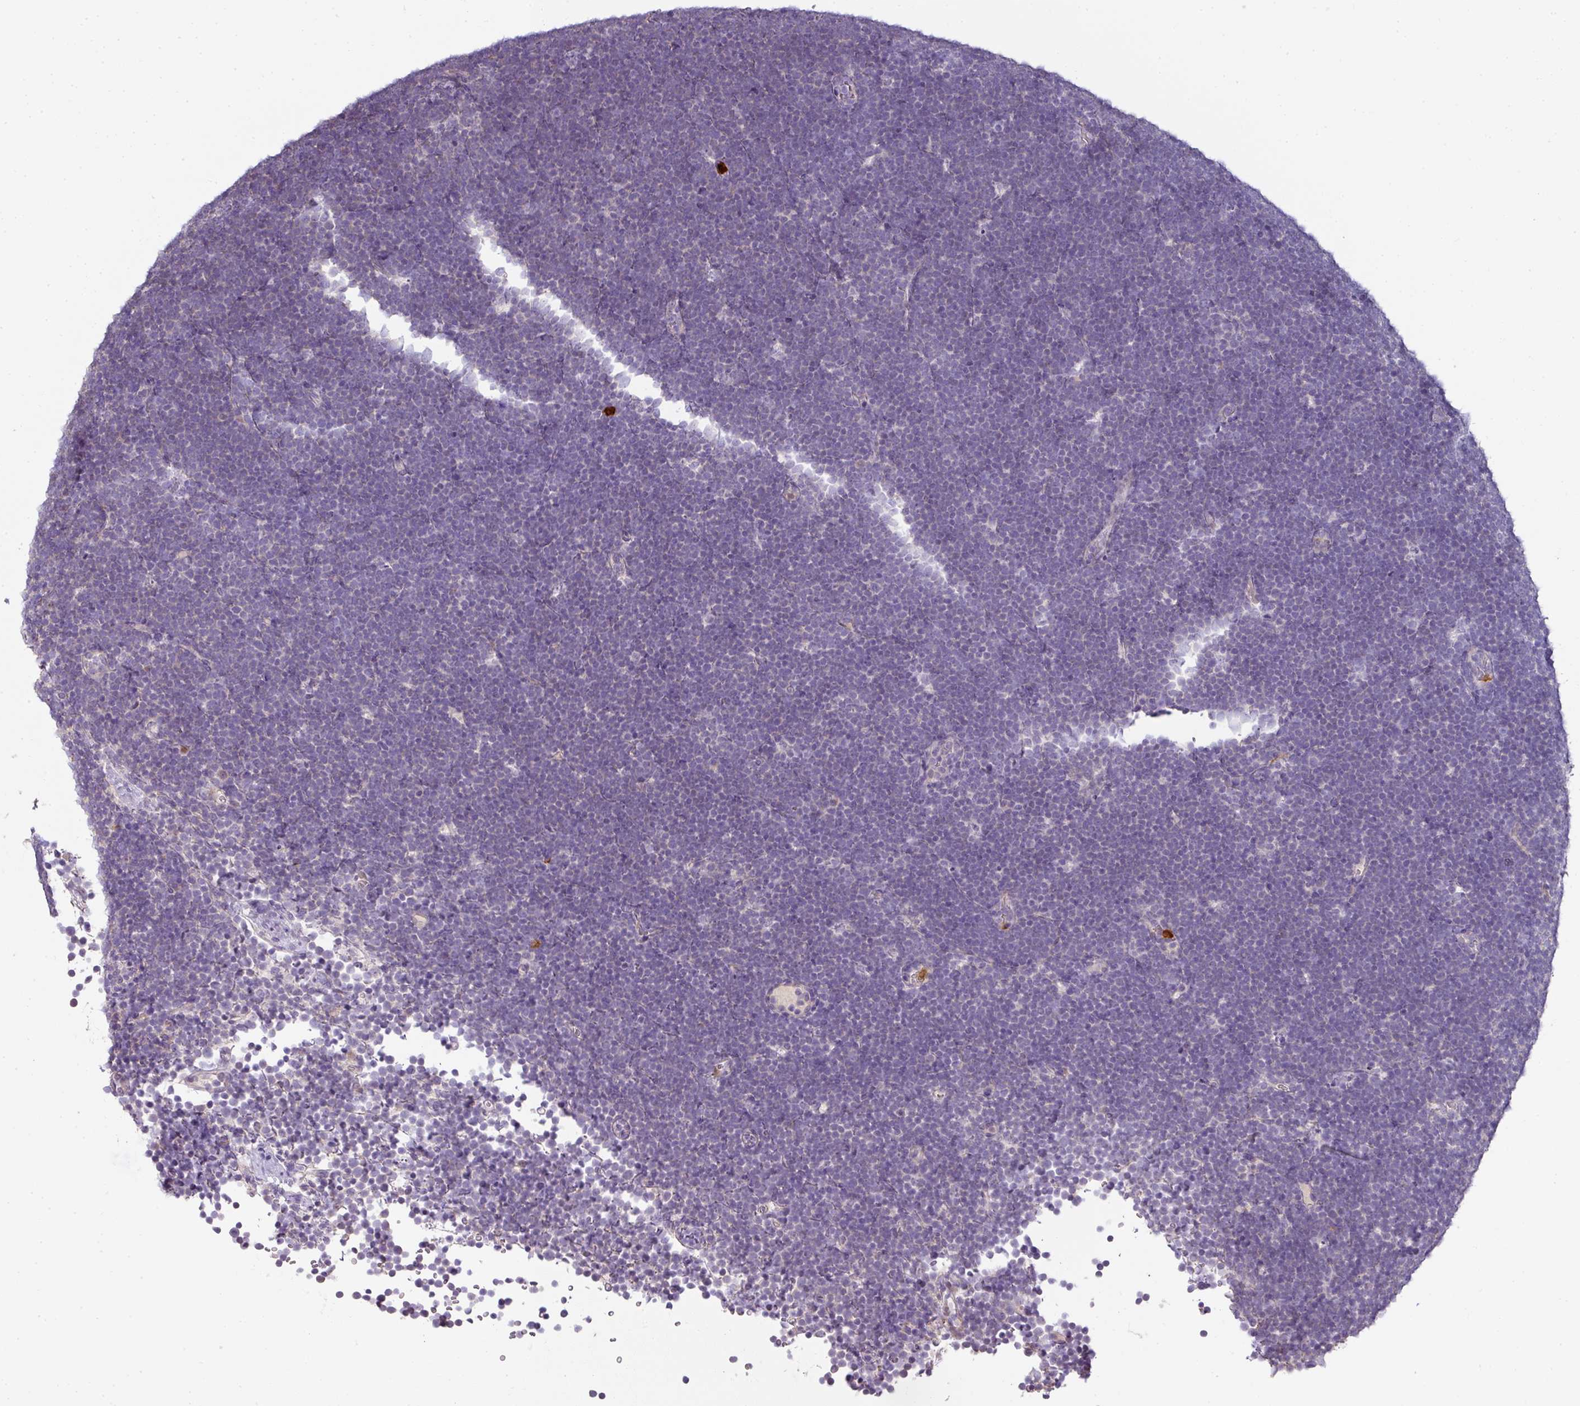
{"staining": {"intensity": "negative", "quantity": "none", "location": "none"}, "tissue": "lymphoma", "cell_type": "Tumor cells", "image_type": "cancer", "snomed": [{"axis": "morphology", "description": "Malignant lymphoma, non-Hodgkin's type, High grade"}, {"axis": "topography", "description": "Lymph node"}], "caption": "Tumor cells show no significant positivity in lymphoma. (DAB immunohistochemistry (IHC) visualized using brightfield microscopy, high magnification).", "gene": "HHEX", "patient": {"sex": "male", "age": 13}}